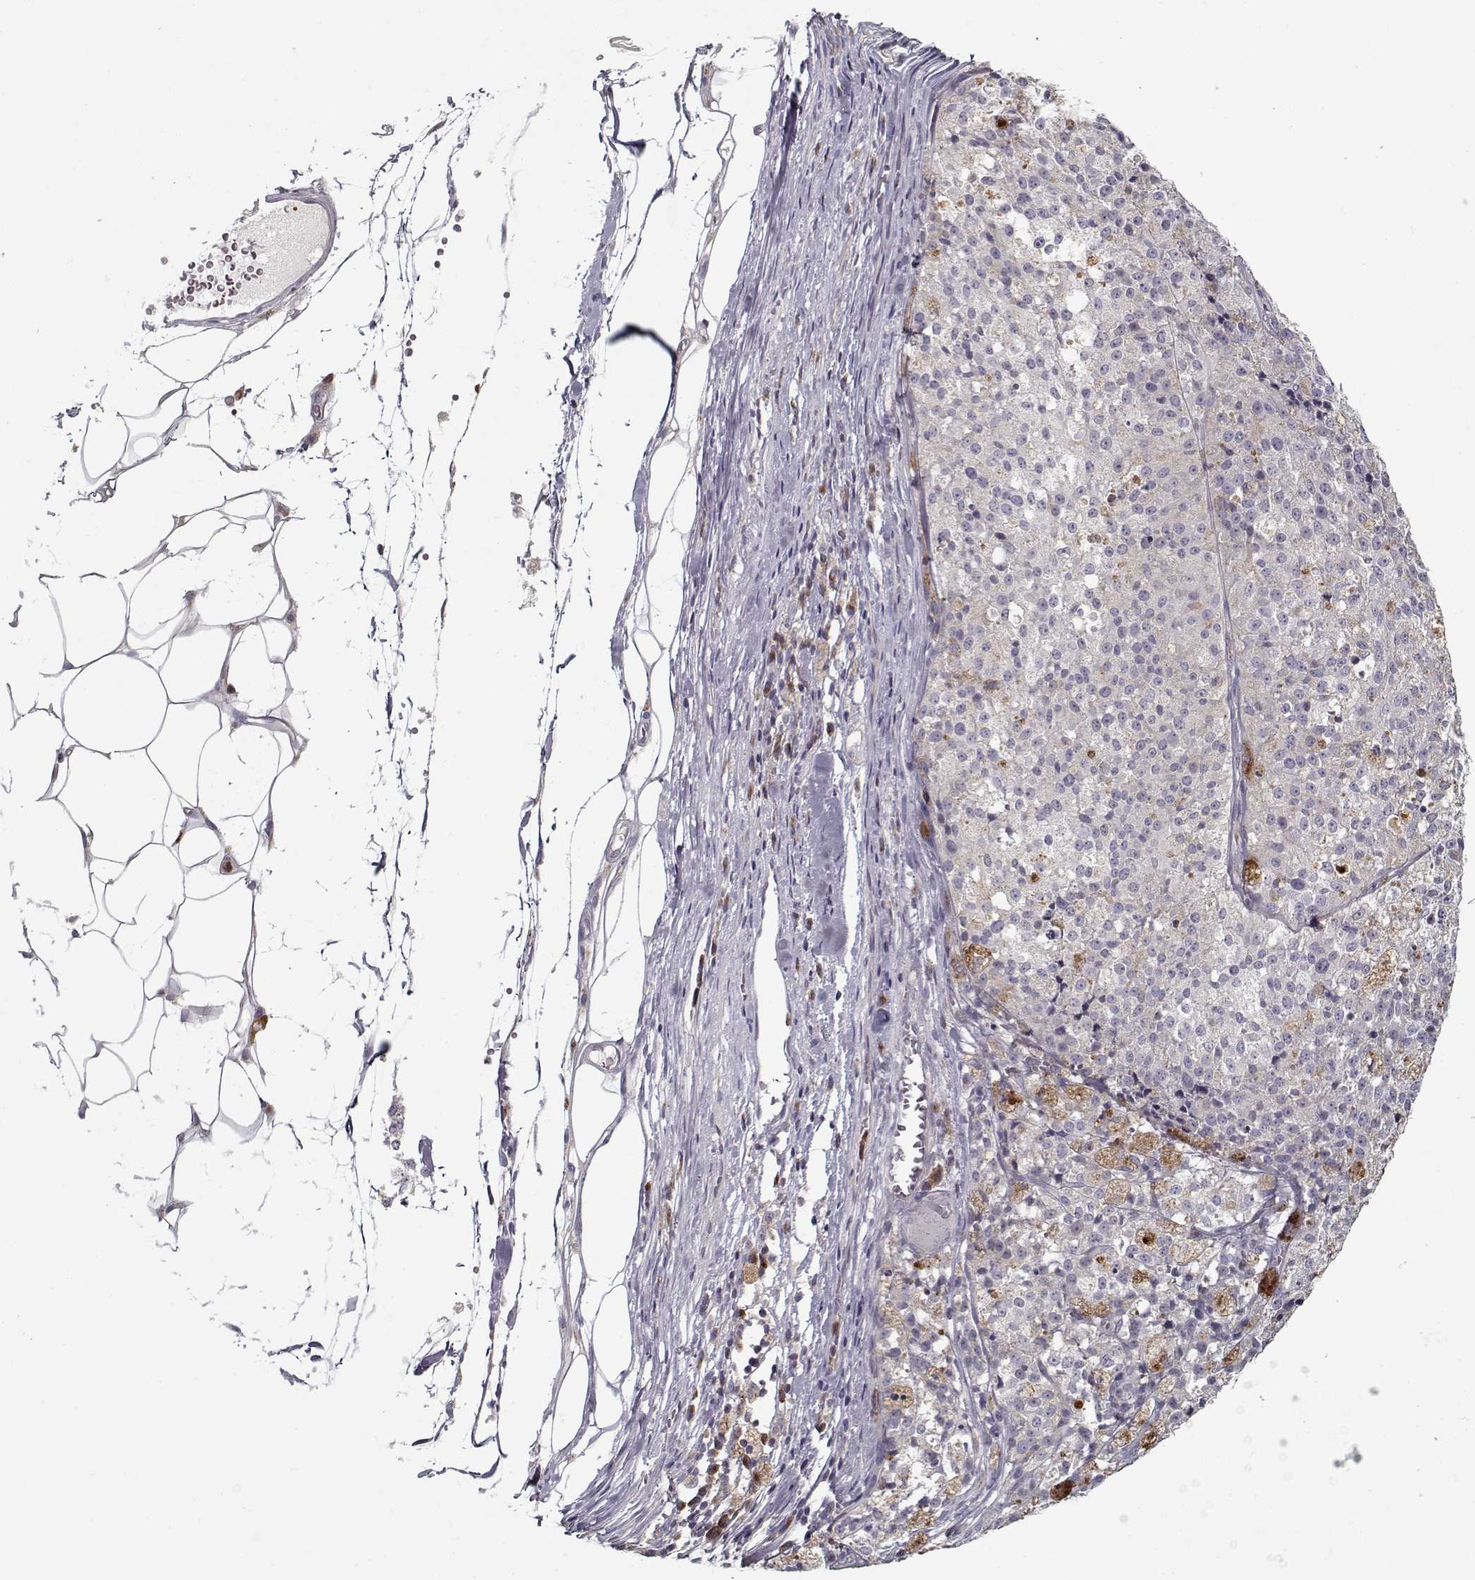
{"staining": {"intensity": "negative", "quantity": "none", "location": "none"}, "tissue": "melanoma", "cell_type": "Tumor cells", "image_type": "cancer", "snomed": [{"axis": "morphology", "description": "Malignant melanoma, Metastatic site"}, {"axis": "topography", "description": "Lymph node"}], "caption": "Melanoma stained for a protein using immunohistochemistry (IHC) shows no staining tumor cells.", "gene": "UNC13D", "patient": {"sex": "female", "age": 64}}